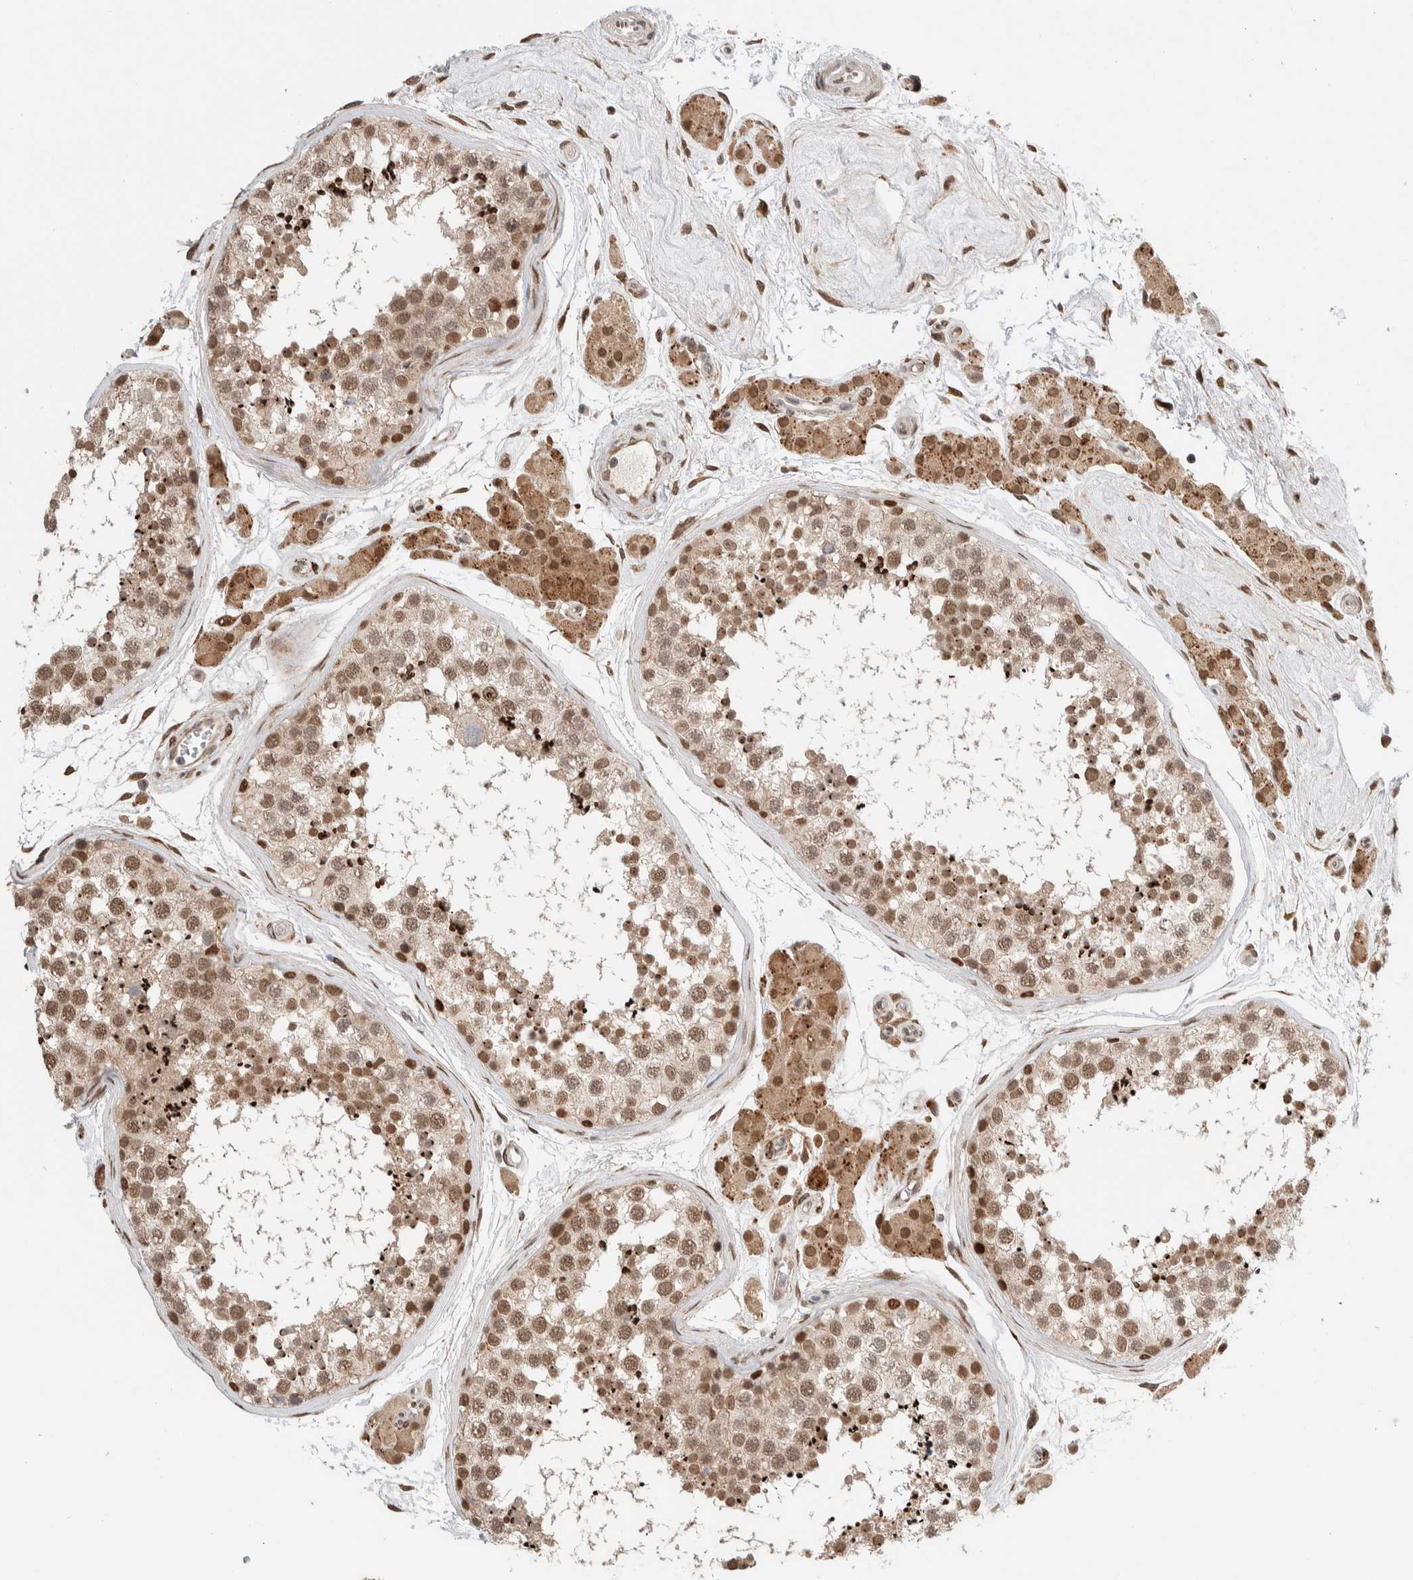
{"staining": {"intensity": "moderate", "quantity": ">75%", "location": "cytoplasmic/membranous,nuclear"}, "tissue": "testis", "cell_type": "Cells in seminiferous ducts", "image_type": "normal", "snomed": [{"axis": "morphology", "description": "Normal tissue, NOS"}, {"axis": "topography", "description": "Testis"}], "caption": "Protein staining reveals moderate cytoplasmic/membranous,nuclear positivity in about >75% of cells in seminiferous ducts in unremarkable testis.", "gene": "TNRC18", "patient": {"sex": "male", "age": 56}}